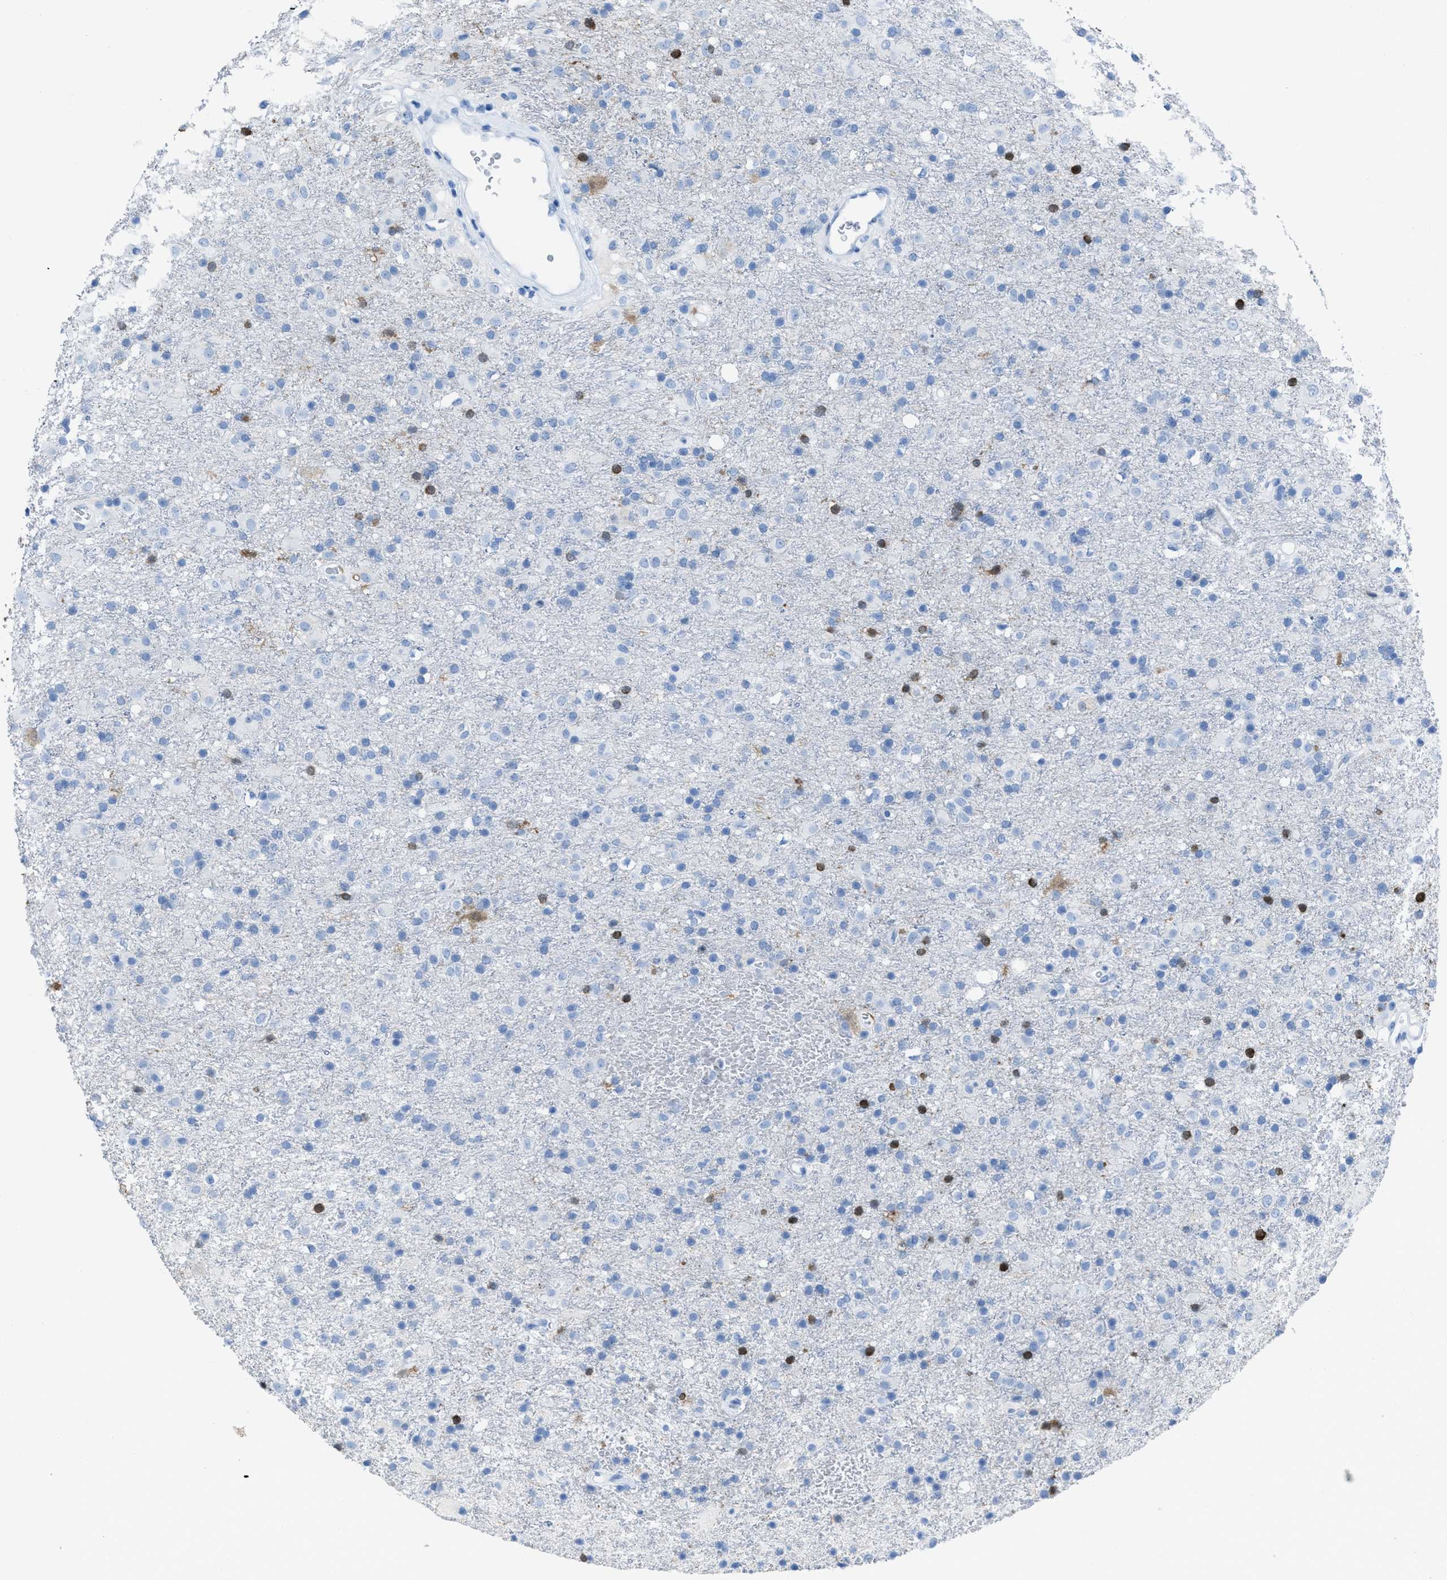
{"staining": {"intensity": "moderate", "quantity": "<25%", "location": "cytoplasmic/membranous,nuclear"}, "tissue": "glioma", "cell_type": "Tumor cells", "image_type": "cancer", "snomed": [{"axis": "morphology", "description": "Glioma, malignant, Low grade"}, {"axis": "topography", "description": "Brain"}], "caption": "An image showing moderate cytoplasmic/membranous and nuclear positivity in approximately <25% of tumor cells in glioma, as visualized by brown immunohistochemical staining.", "gene": "CDKN2A", "patient": {"sex": "male", "age": 65}}